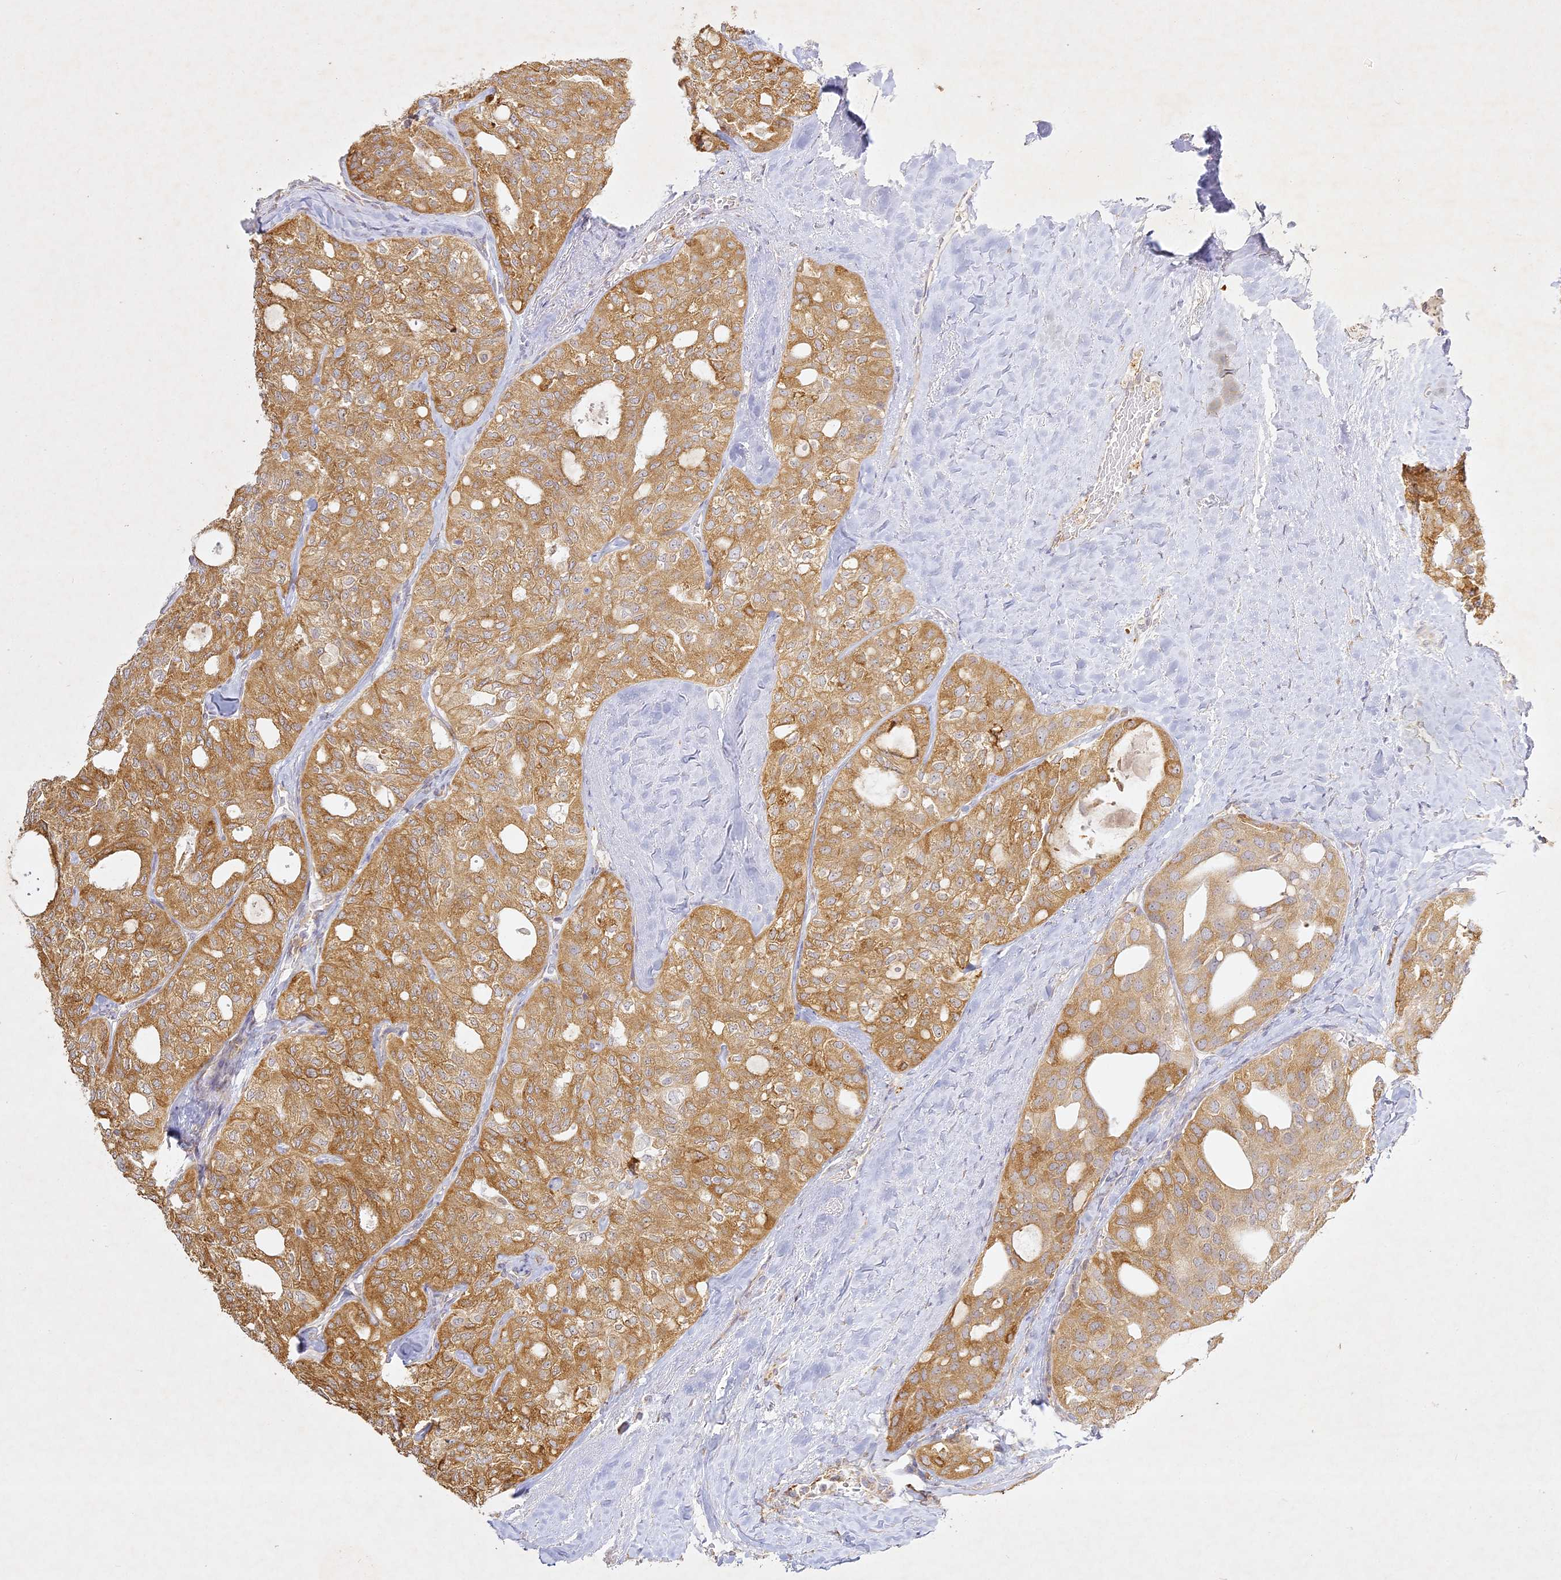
{"staining": {"intensity": "moderate", "quantity": ">75%", "location": "cytoplasmic/membranous"}, "tissue": "thyroid cancer", "cell_type": "Tumor cells", "image_type": "cancer", "snomed": [{"axis": "morphology", "description": "Follicular adenoma carcinoma, NOS"}, {"axis": "topography", "description": "Thyroid gland"}], "caption": "Immunohistochemical staining of thyroid cancer (follicular adenoma carcinoma) shows medium levels of moderate cytoplasmic/membranous protein expression in about >75% of tumor cells.", "gene": "SLC30A5", "patient": {"sex": "male", "age": 75}}